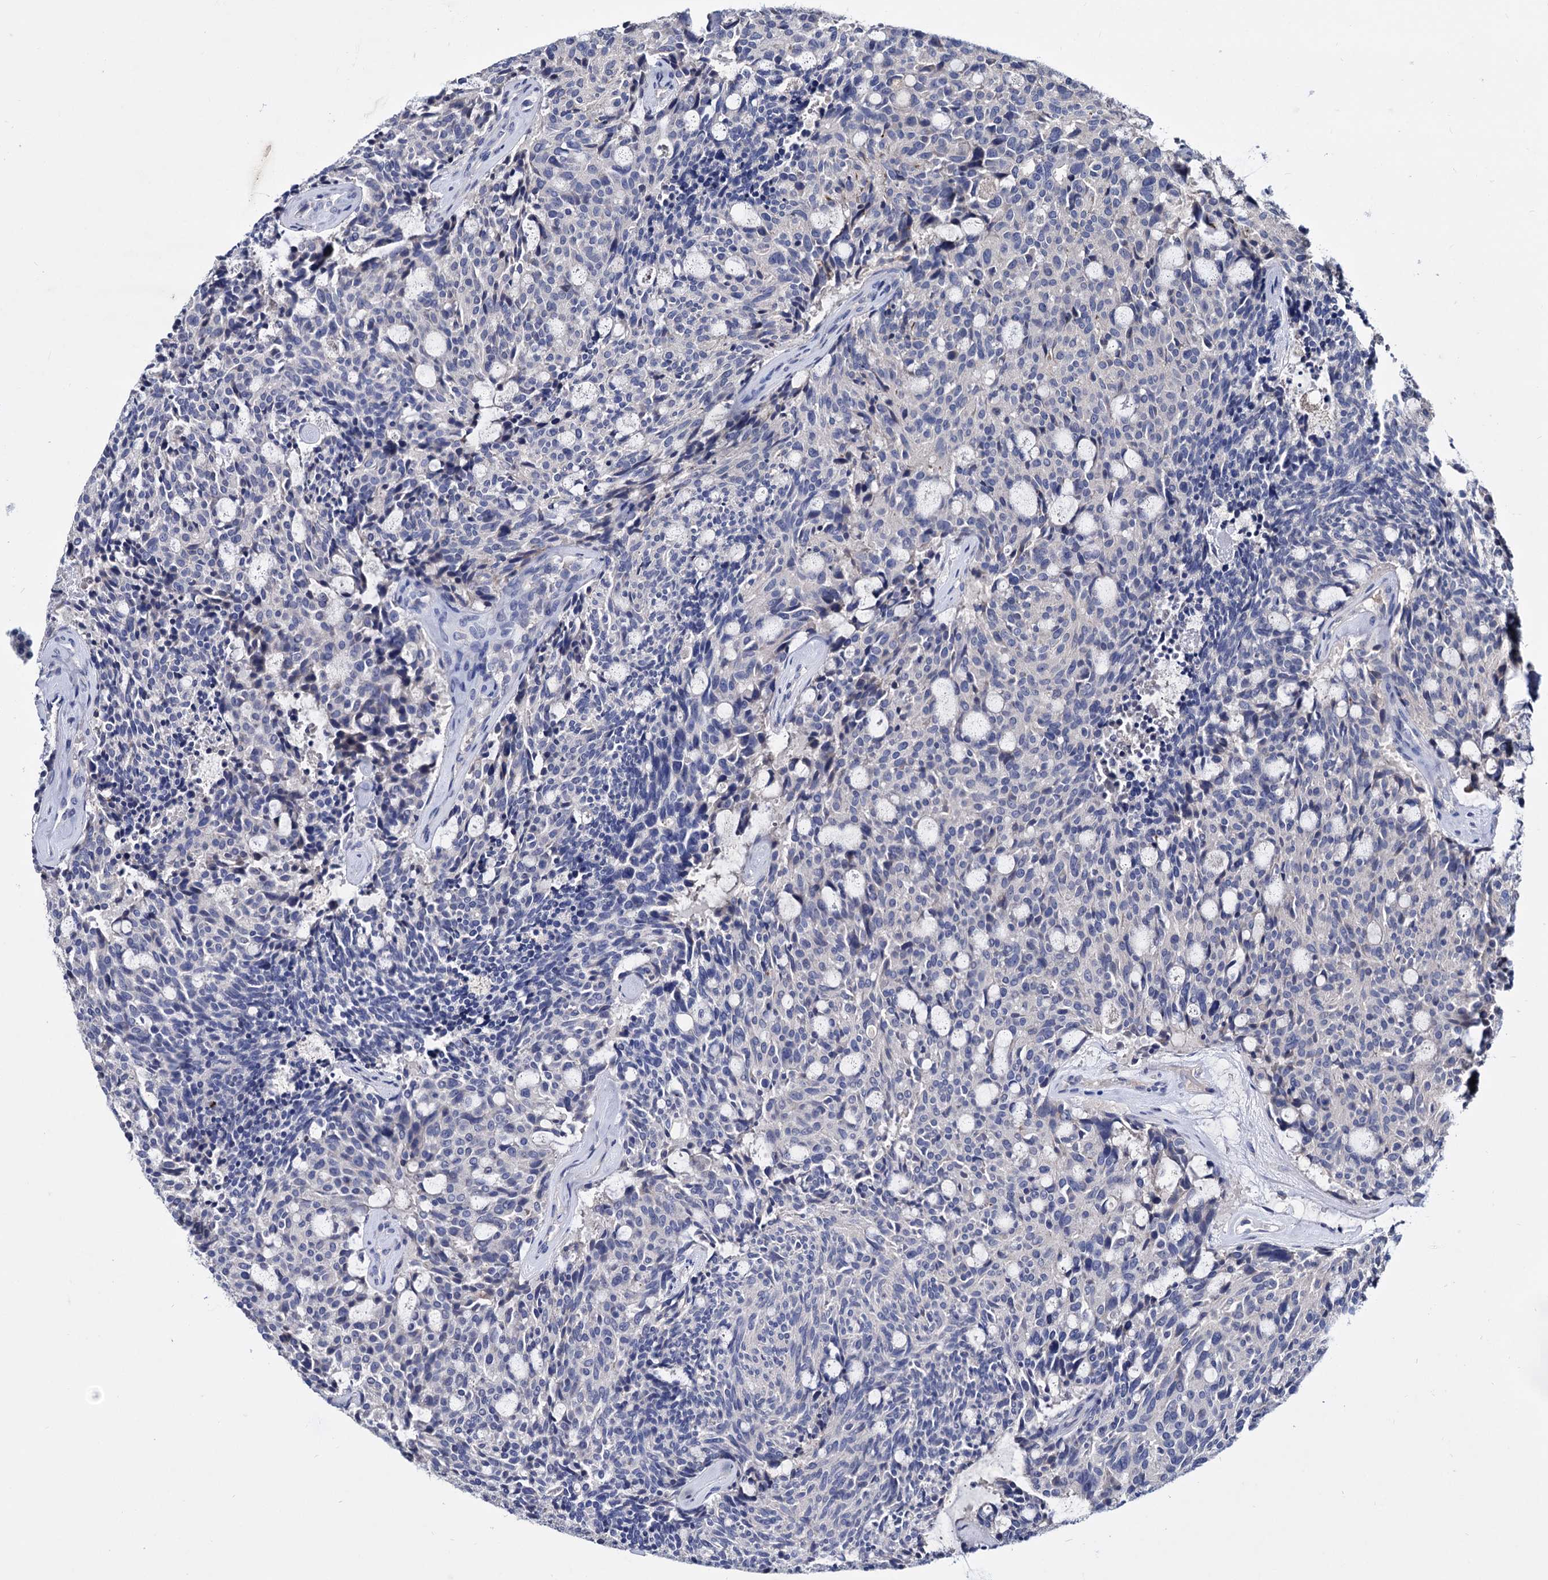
{"staining": {"intensity": "negative", "quantity": "none", "location": "none"}, "tissue": "carcinoid", "cell_type": "Tumor cells", "image_type": "cancer", "snomed": [{"axis": "morphology", "description": "Carcinoid, malignant, NOS"}, {"axis": "topography", "description": "Pancreas"}], "caption": "Tumor cells show no significant protein positivity in malignant carcinoid.", "gene": "NPAS4", "patient": {"sex": "female", "age": 54}}